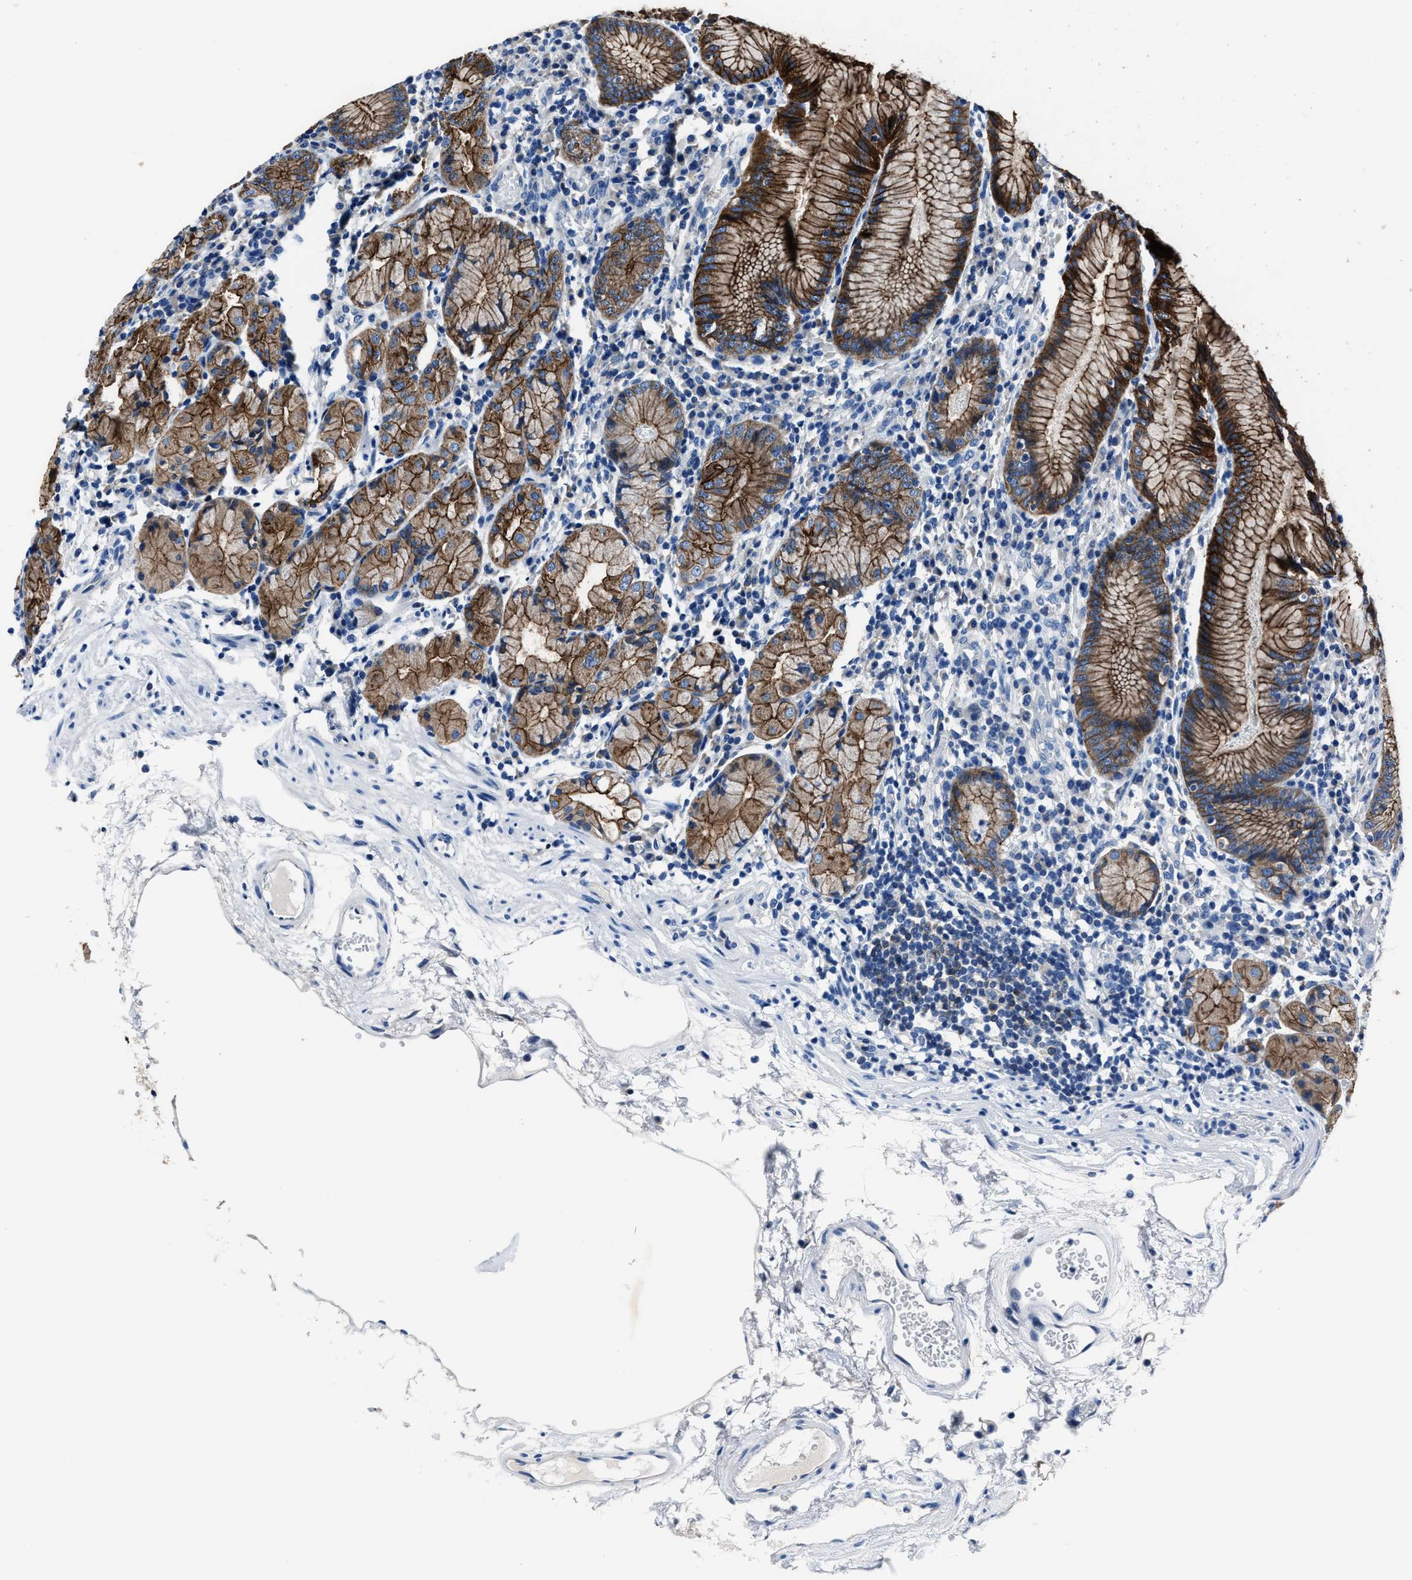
{"staining": {"intensity": "strong", "quantity": ">75%", "location": "cytoplasmic/membranous"}, "tissue": "stomach", "cell_type": "Glandular cells", "image_type": "normal", "snomed": [{"axis": "morphology", "description": "Normal tissue, NOS"}, {"axis": "topography", "description": "Stomach"}, {"axis": "topography", "description": "Stomach, lower"}], "caption": "DAB (3,3'-diaminobenzidine) immunohistochemical staining of benign human stomach demonstrates strong cytoplasmic/membranous protein positivity in approximately >75% of glandular cells.", "gene": "LMO7", "patient": {"sex": "female", "age": 75}}